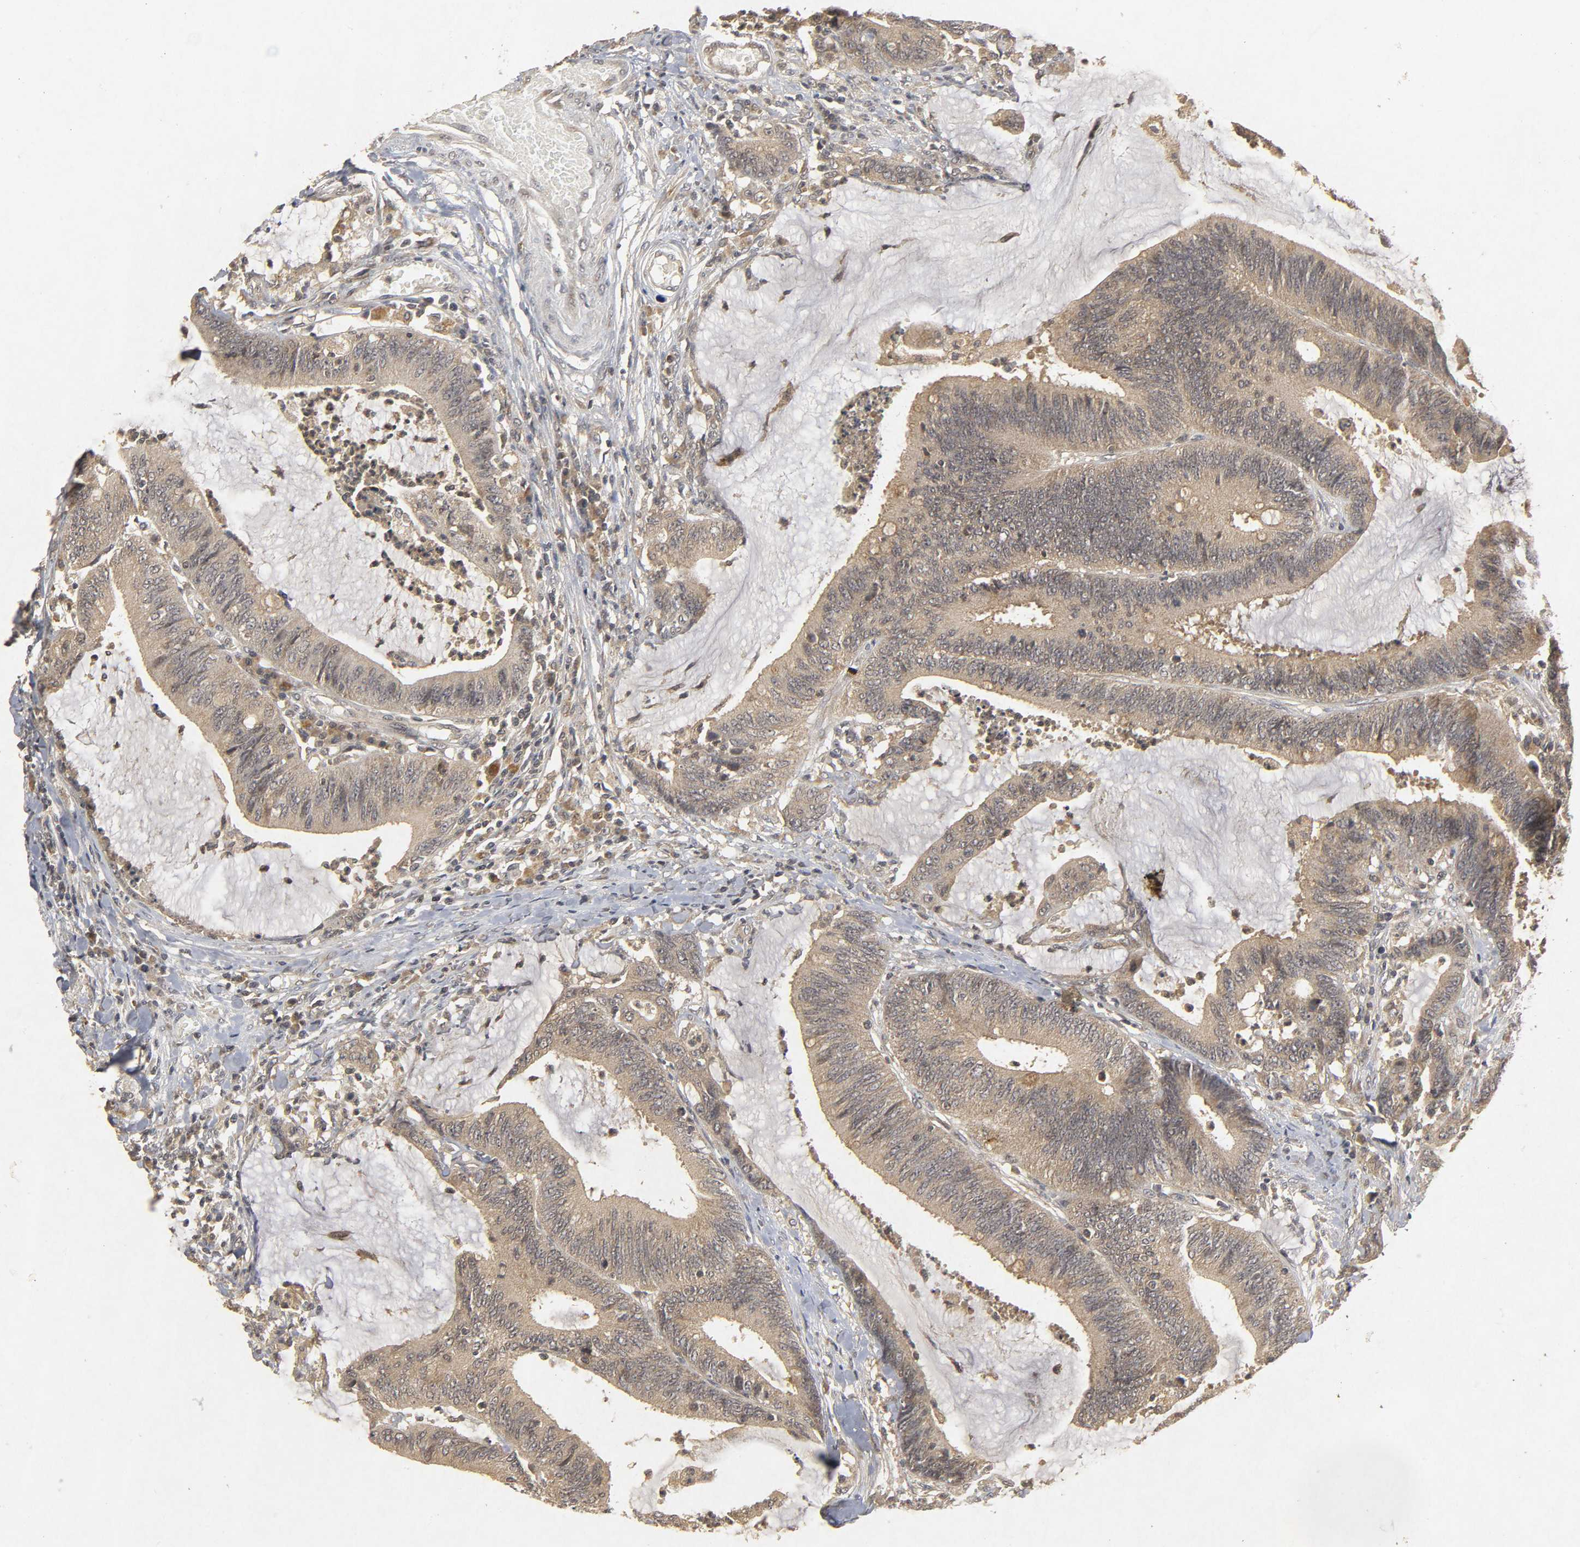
{"staining": {"intensity": "moderate", "quantity": "25%-75%", "location": "cytoplasmic/membranous"}, "tissue": "colorectal cancer", "cell_type": "Tumor cells", "image_type": "cancer", "snomed": [{"axis": "morphology", "description": "Adenocarcinoma, NOS"}, {"axis": "topography", "description": "Rectum"}], "caption": "Immunohistochemistry (IHC) photomicrograph of neoplastic tissue: colorectal cancer (adenocarcinoma) stained using immunohistochemistry demonstrates medium levels of moderate protein expression localized specifically in the cytoplasmic/membranous of tumor cells, appearing as a cytoplasmic/membranous brown color.", "gene": "TRAF6", "patient": {"sex": "female", "age": 66}}